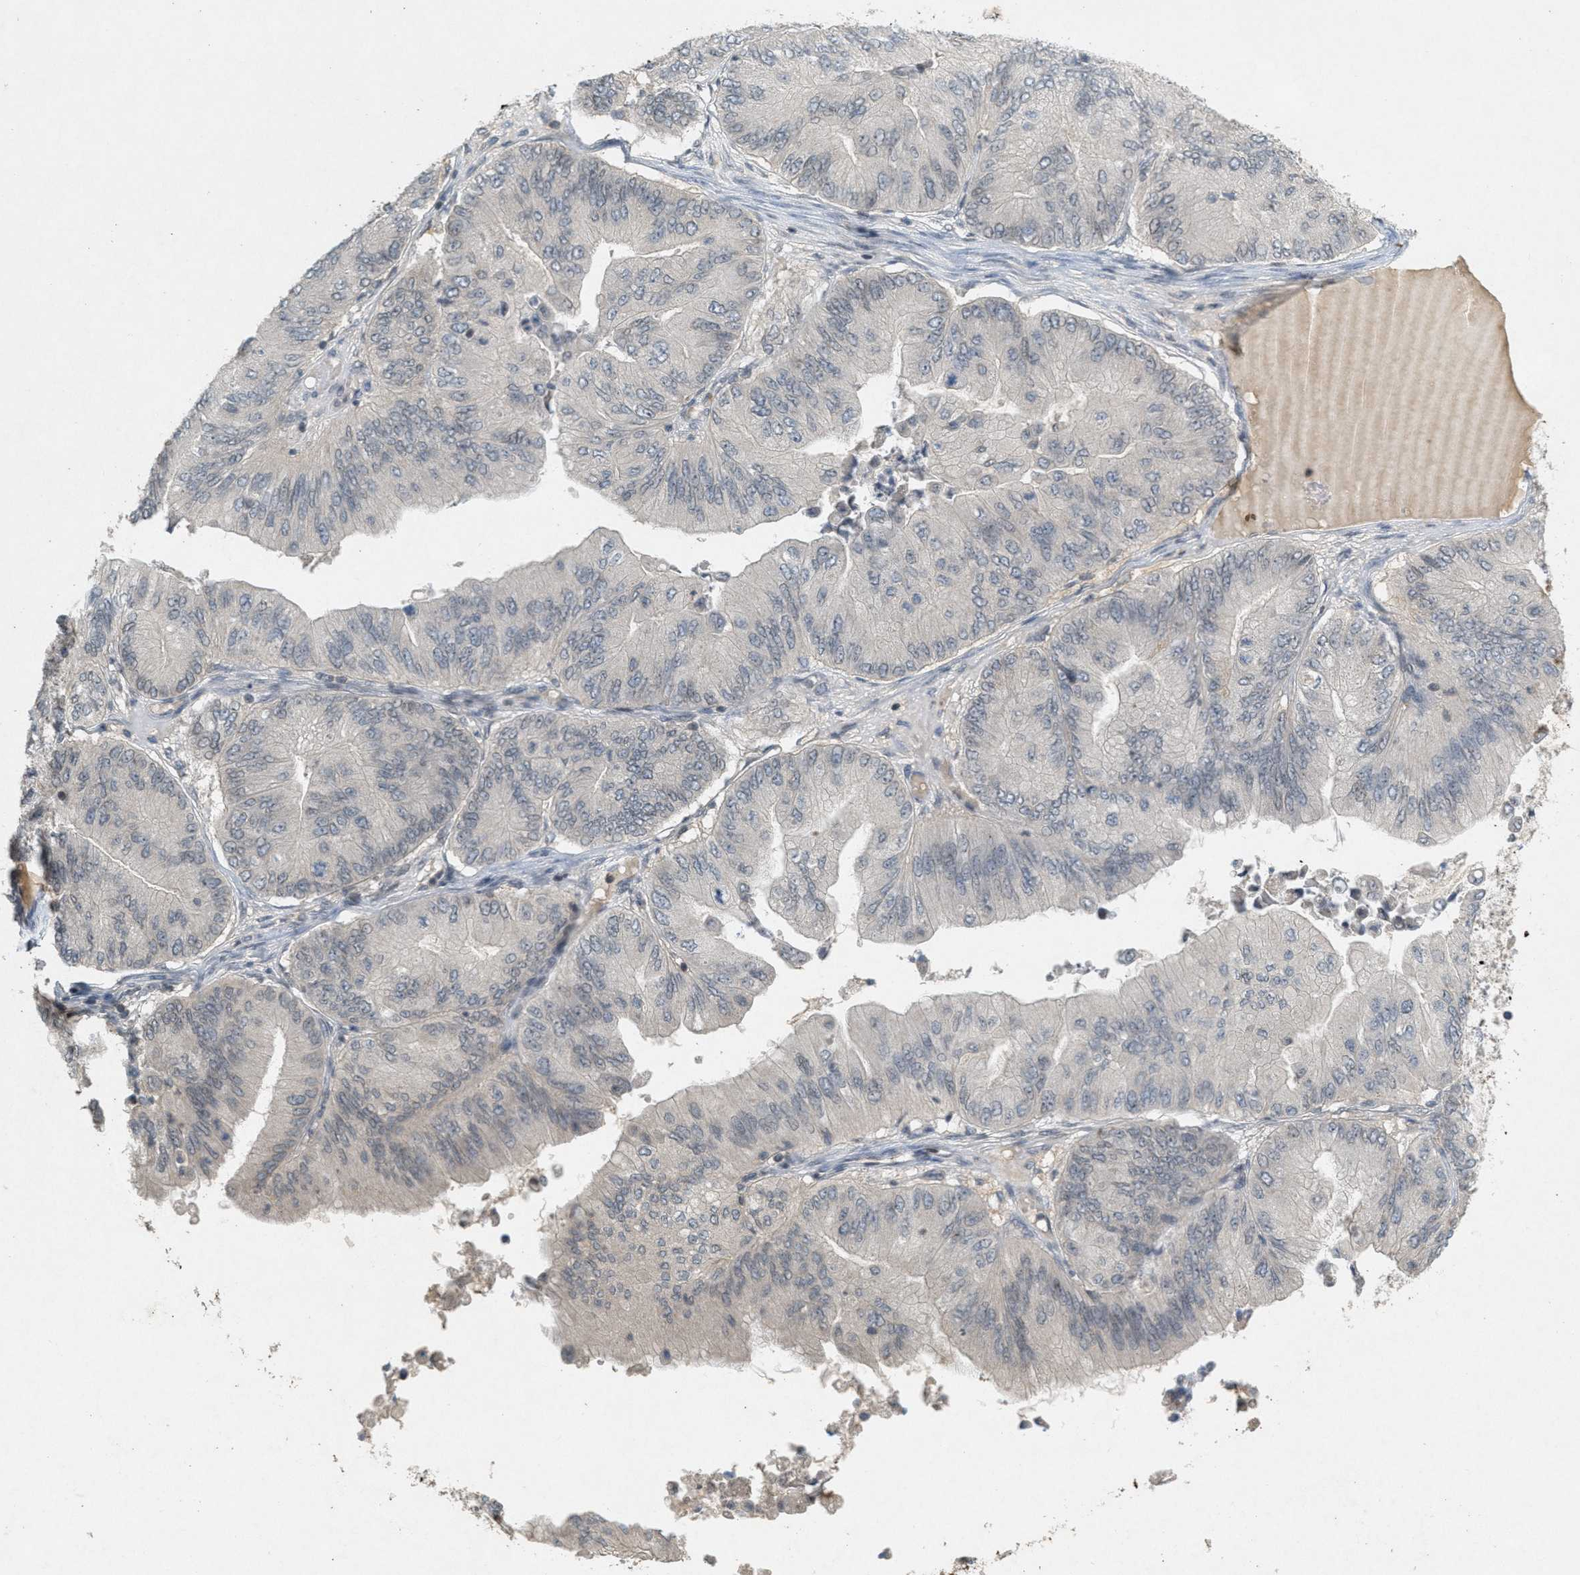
{"staining": {"intensity": "negative", "quantity": "none", "location": "none"}, "tissue": "ovarian cancer", "cell_type": "Tumor cells", "image_type": "cancer", "snomed": [{"axis": "morphology", "description": "Cystadenocarcinoma, mucinous, NOS"}, {"axis": "topography", "description": "Ovary"}], "caption": "An immunohistochemistry image of ovarian cancer (mucinous cystadenocarcinoma) is shown. There is no staining in tumor cells of ovarian cancer (mucinous cystadenocarcinoma).", "gene": "ABHD6", "patient": {"sex": "female", "age": 61}}